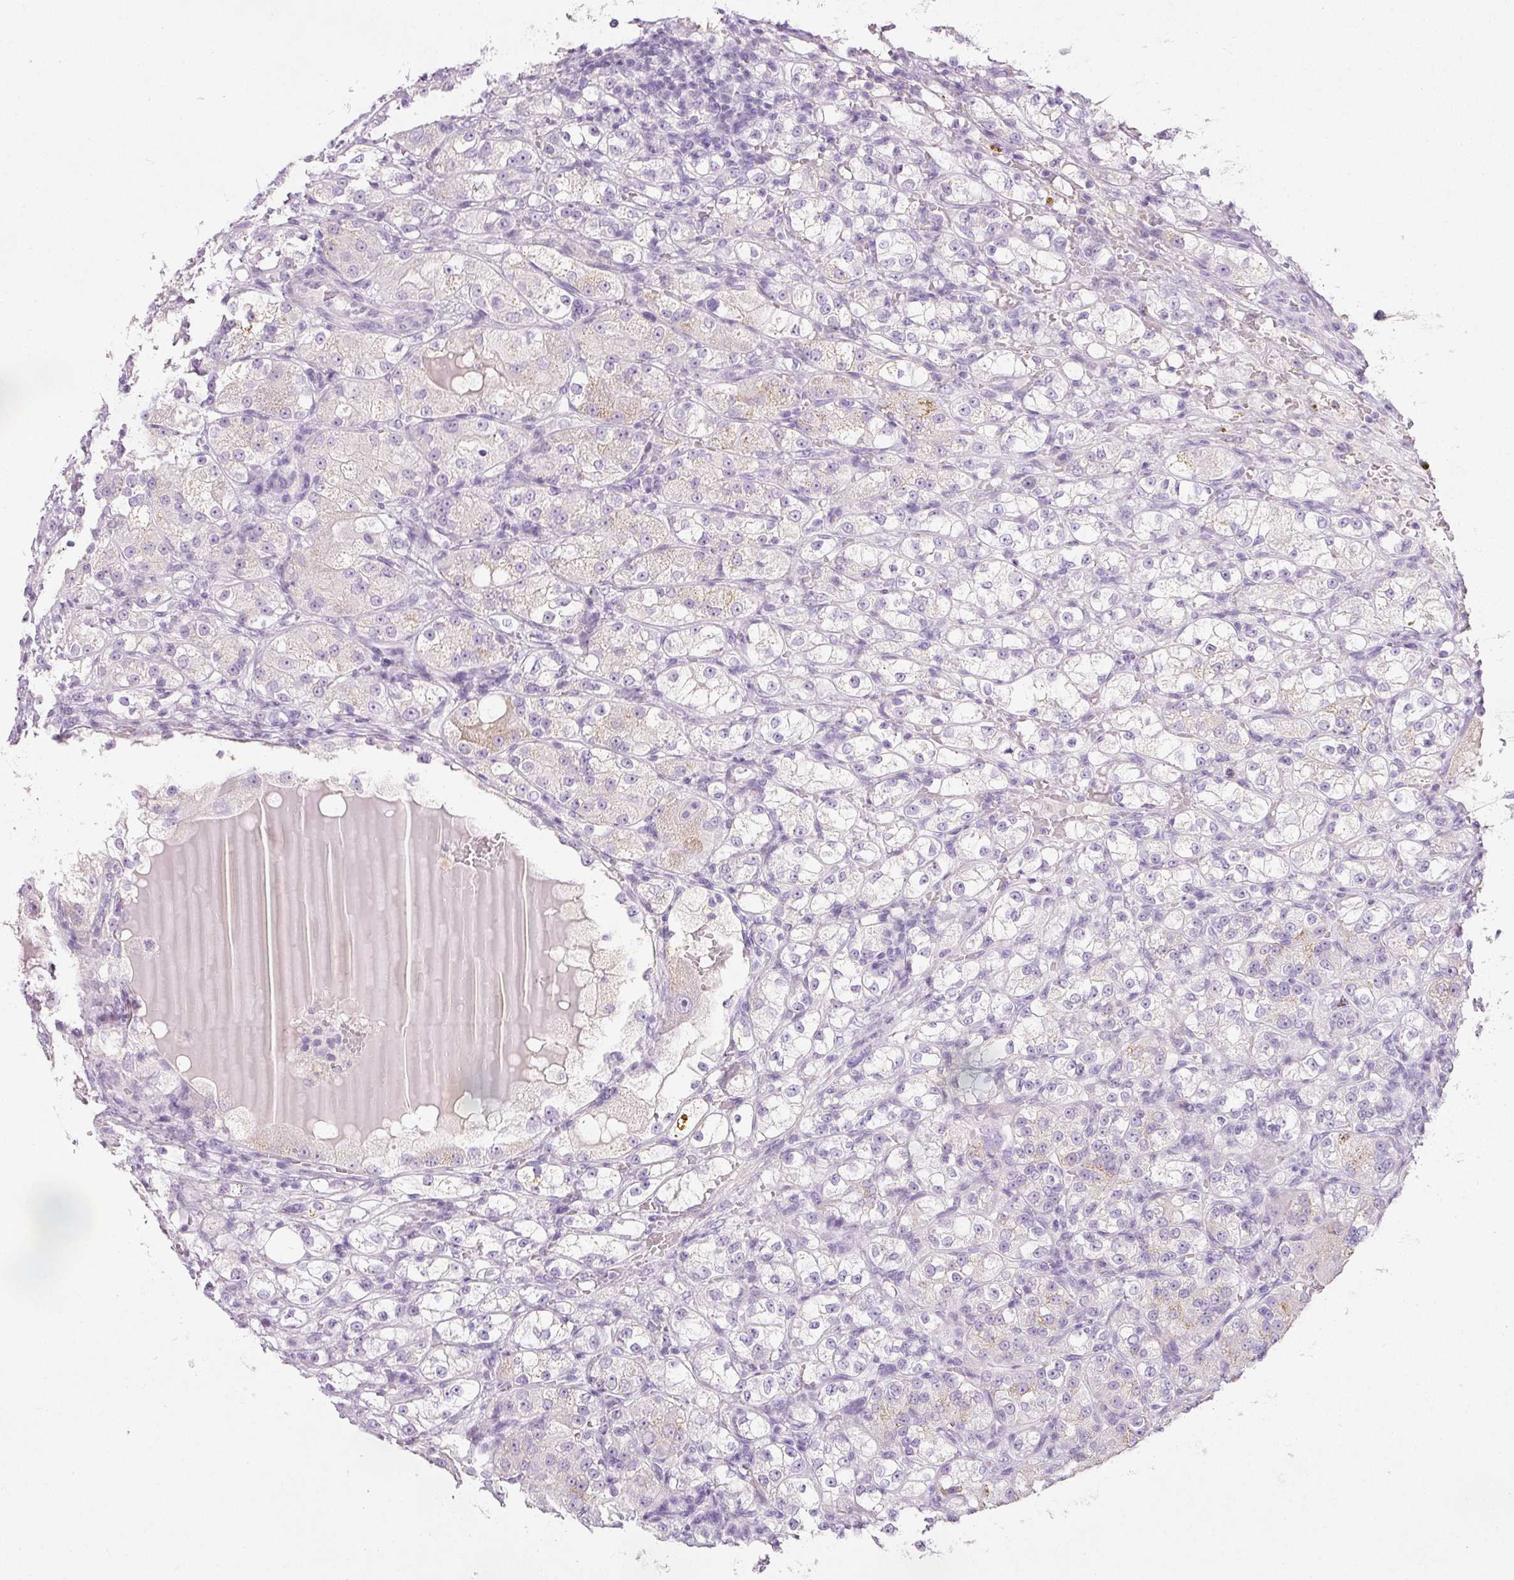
{"staining": {"intensity": "negative", "quantity": "none", "location": "none"}, "tissue": "renal cancer", "cell_type": "Tumor cells", "image_type": "cancer", "snomed": [{"axis": "morphology", "description": "Normal tissue, NOS"}, {"axis": "morphology", "description": "Adenocarcinoma, NOS"}, {"axis": "topography", "description": "Kidney"}], "caption": "Immunohistochemistry (IHC) of human renal adenocarcinoma reveals no positivity in tumor cells. (DAB IHC visualized using brightfield microscopy, high magnification).", "gene": "DNM1", "patient": {"sex": "male", "age": 61}}